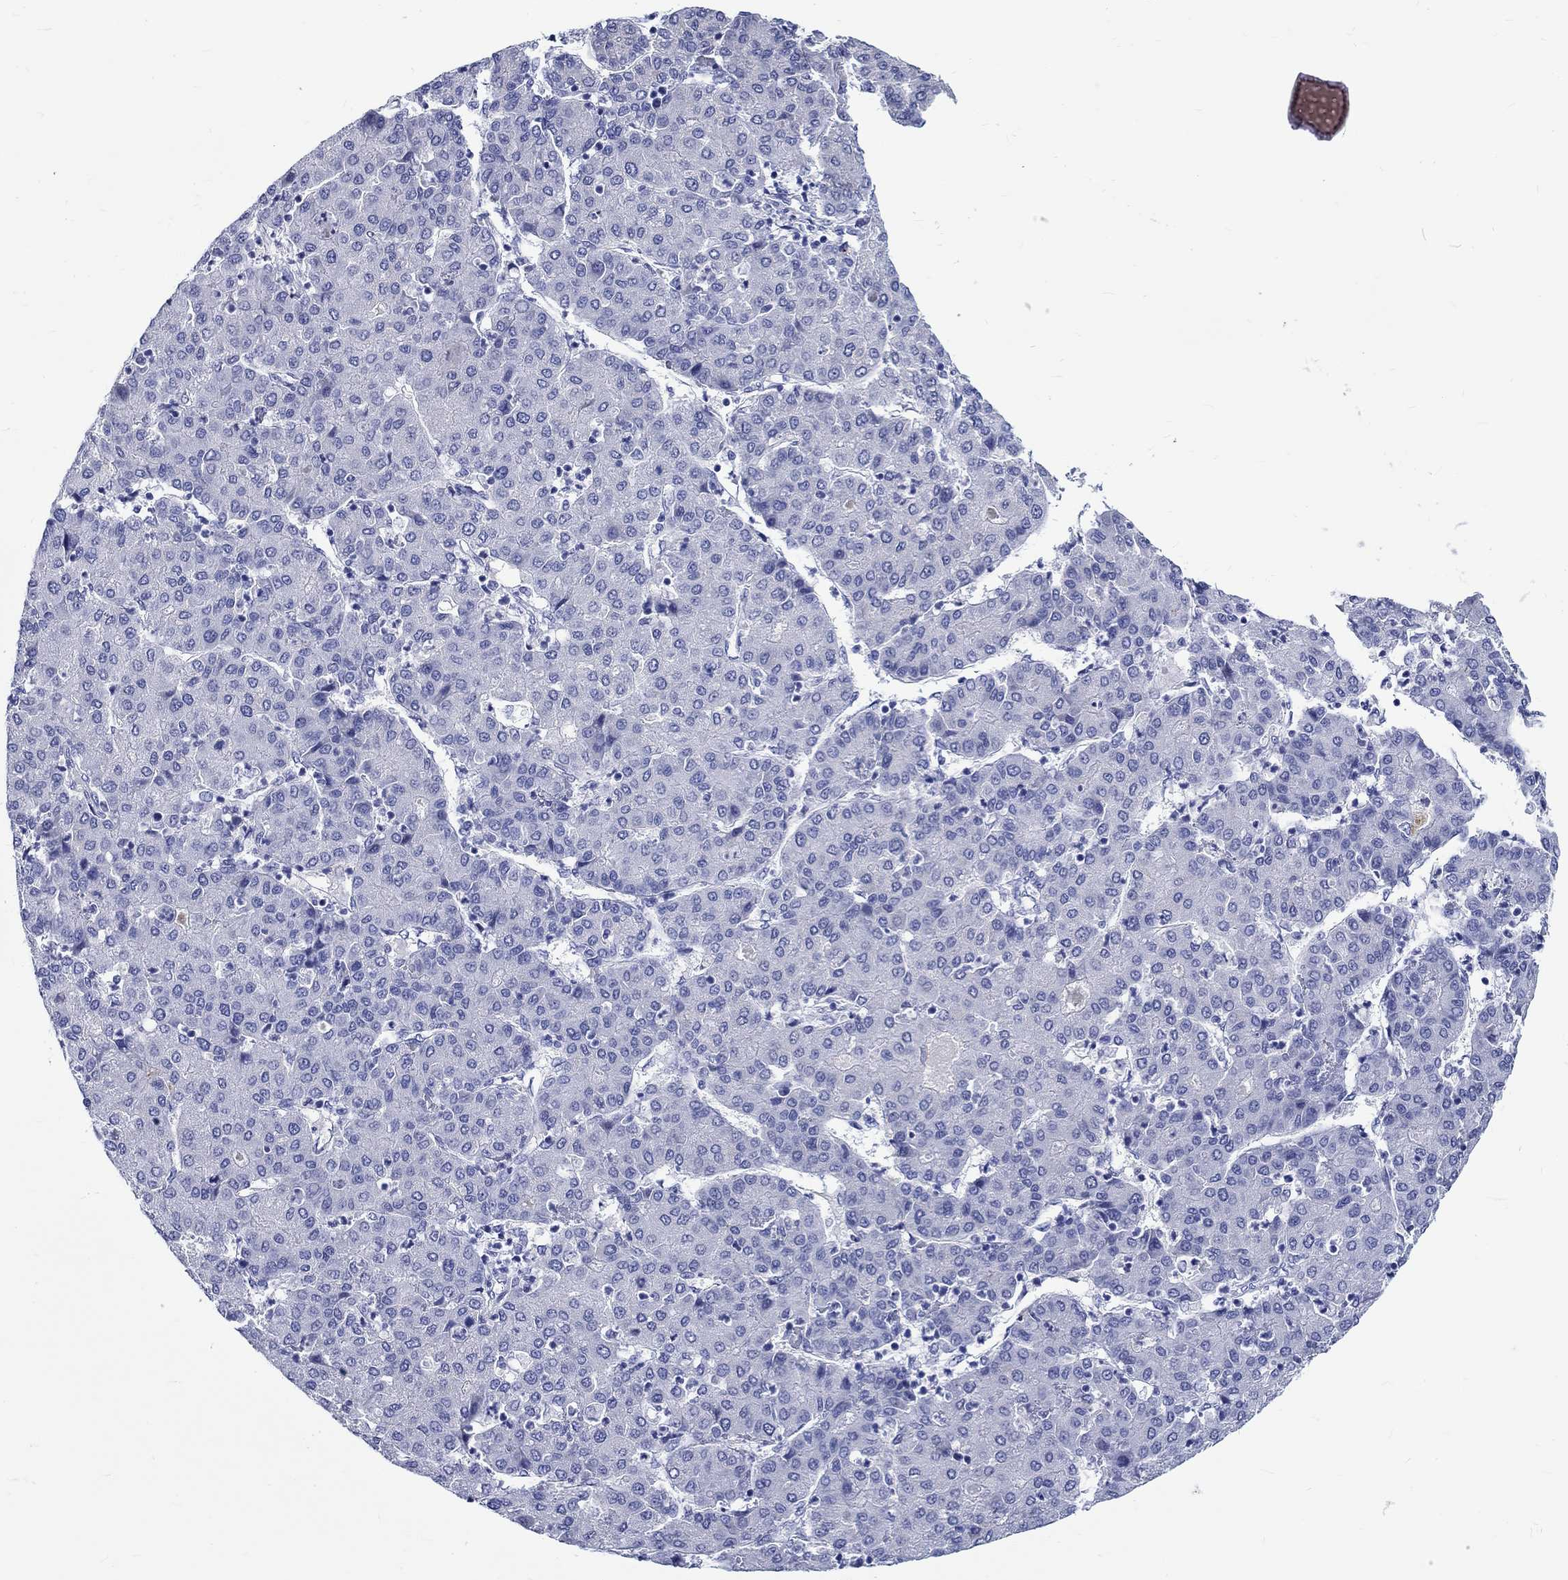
{"staining": {"intensity": "negative", "quantity": "none", "location": "none"}, "tissue": "liver cancer", "cell_type": "Tumor cells", "image_type": "cancer", "snomed": [{"axis": "morphology", "description": "Carcinoma, Hepatocellular, NOS"}, {"axis": "topography", "description": "Liver"}], "caption": "This is an immunohistochemistry (IHC) photomicrograph of liver hepatocellular carcinoma. There is no positivity in tumor cells.", "gene": "SH2D7", "patient": {"sex": "male", "age": 65}}